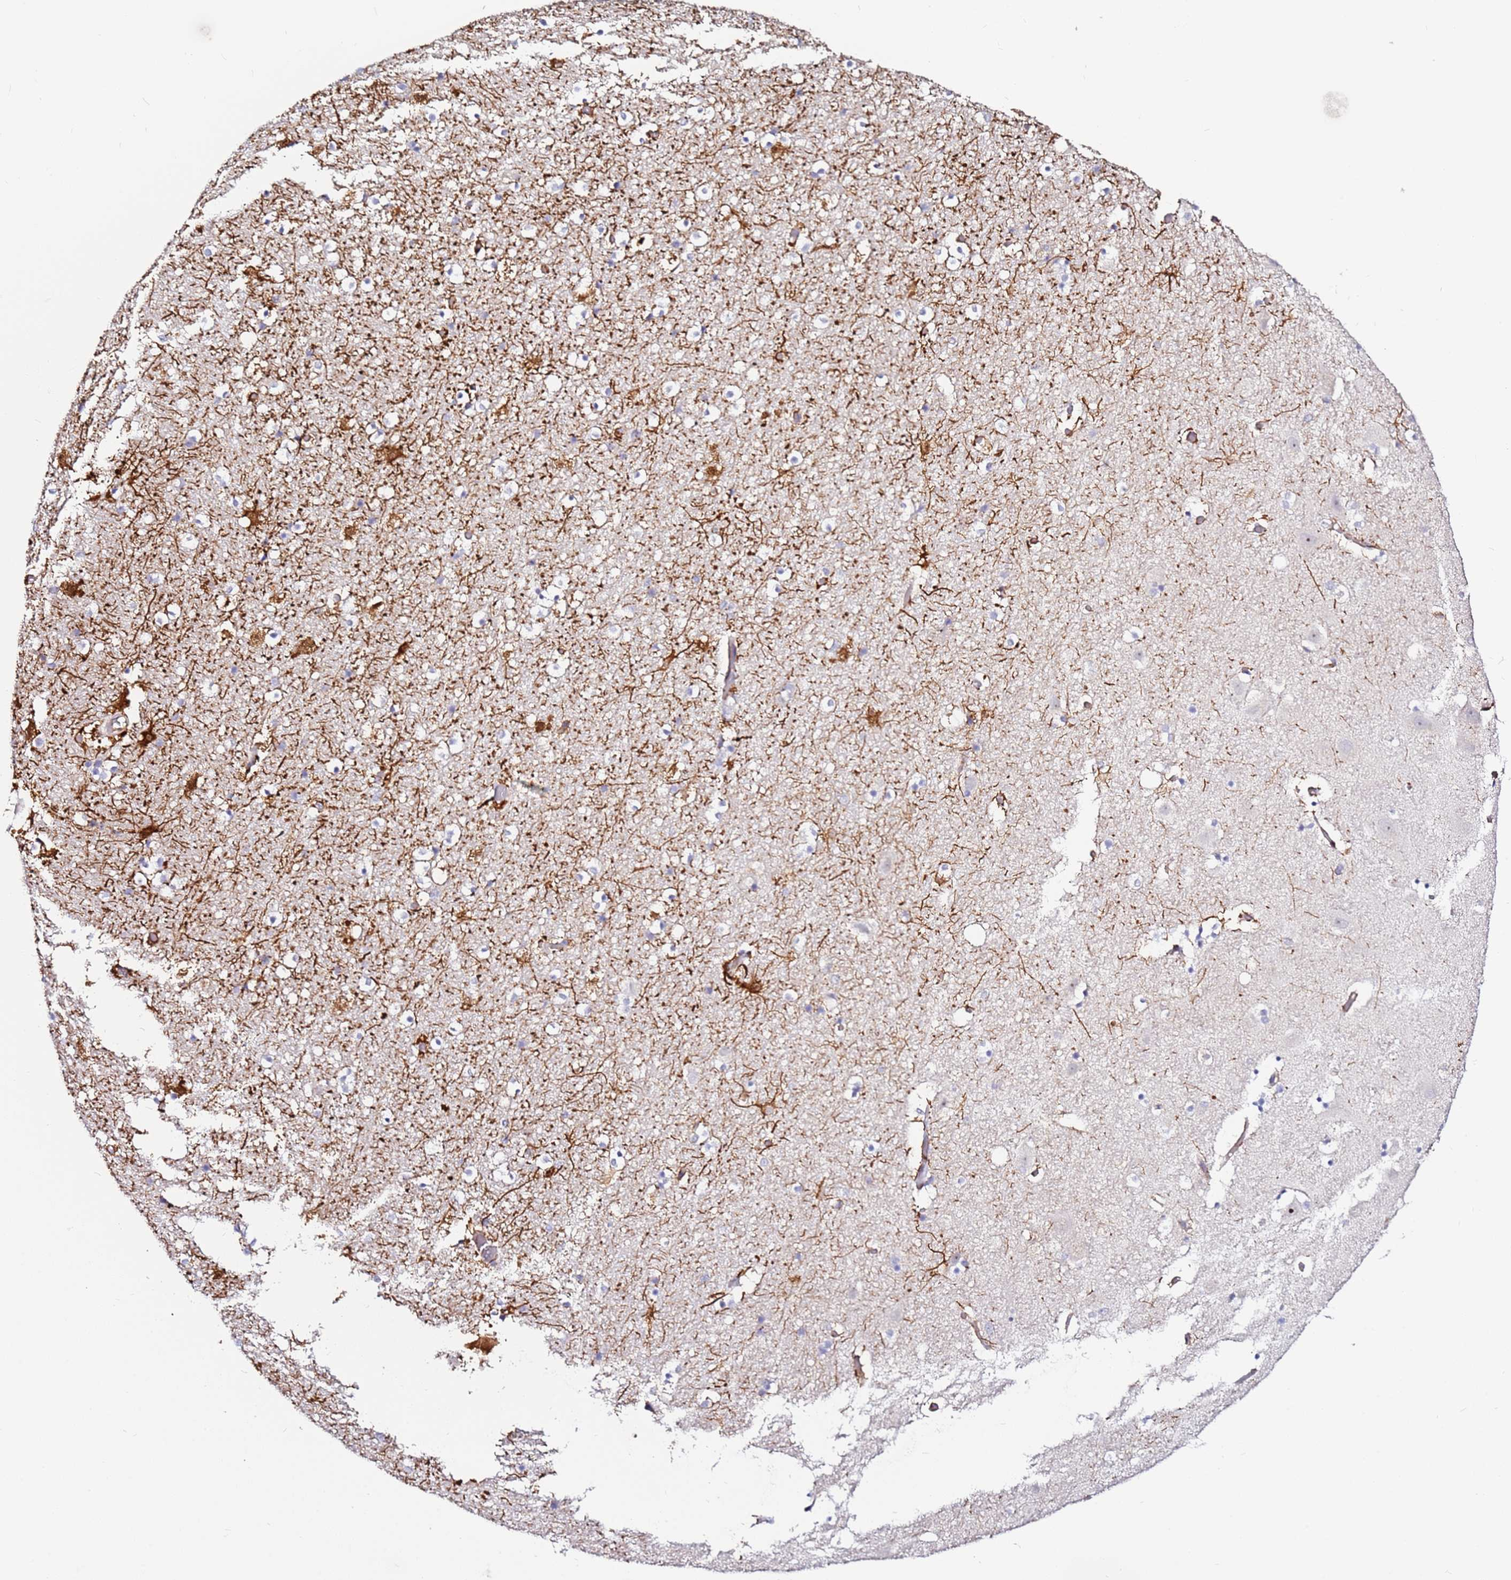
{"staining": {"intensity": "strong", "quantity": "<25%", "location": "cytoplasmic/membranous"}, "tissue": "hippocampus", "cell_type": "Glial cells", "image_type": "normal", "snomed": [{"axis": "morphology", "description": "Normal tissue, NOS"}, {"axis": "topography", "description": "Hippocampus"}], "caption": "IHC histopathology image of normal human hippocampus stained for a protein (brown), which demonstrates medium levels of strong cytoplasmic/membranous staining in approximately <25% of glial cells.", "gene": "SRRM5", "patient": {"sex": "female", "age": 52}}